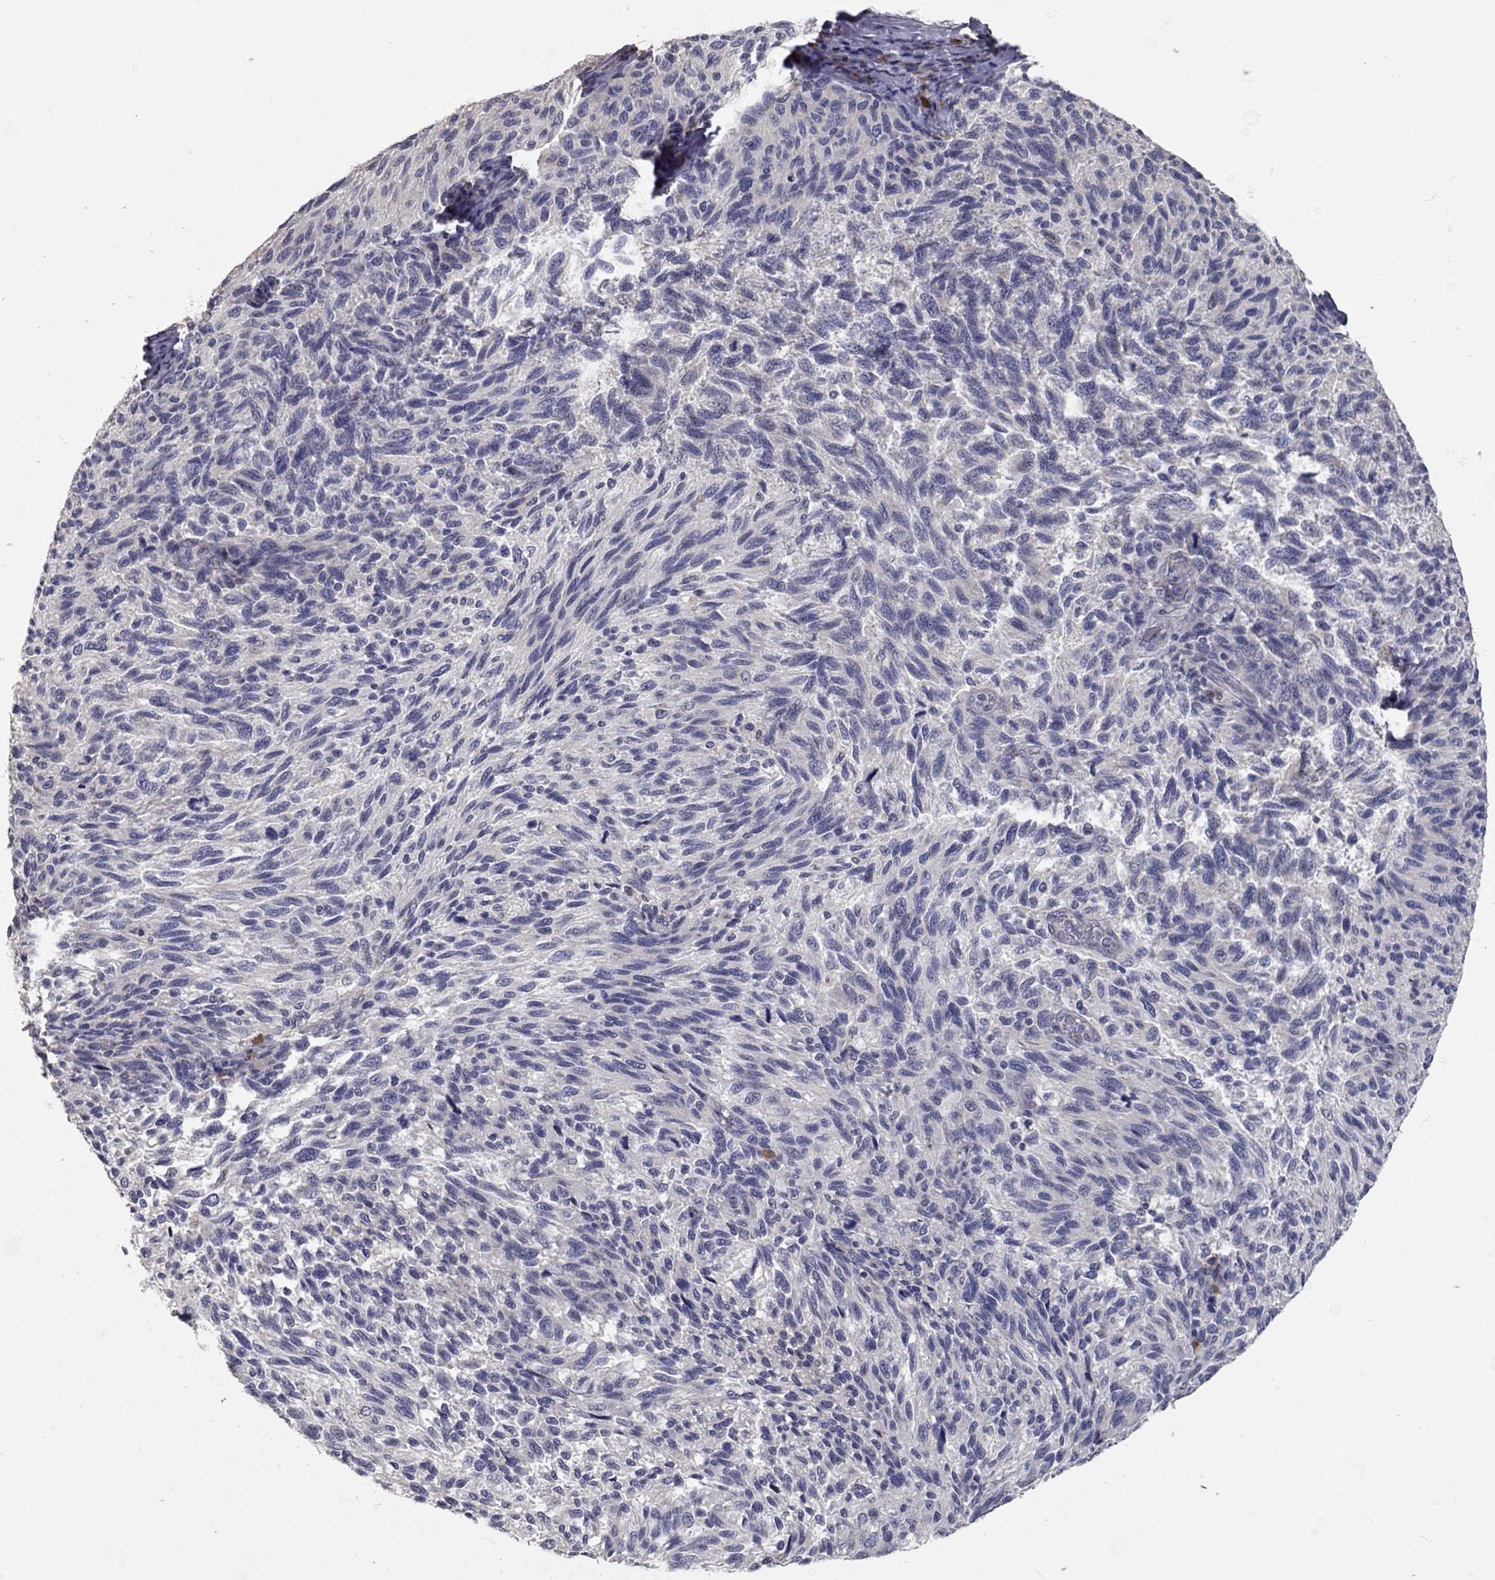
{"staining": {"intensity": "negative", "quantity": "none", "location": "none"}, "tissue": "melanoma", "cell_type": "Tumor cells", "image_type": "cancer", "snomed": [{"axis": "morphology", "description": "Malignant melanoma, NOS"}, {"axis": "topography", "description": "Skin"}], "caption": "IHC image of neoplastic tissue: human melanoma stained with DAB shows no significant protein expression in tumor cells. (DAB IHC visualized using brightfield microscopy, high magnification).", "gene": "XAGE2", "patient": {"sex": "female", "age": 73}}